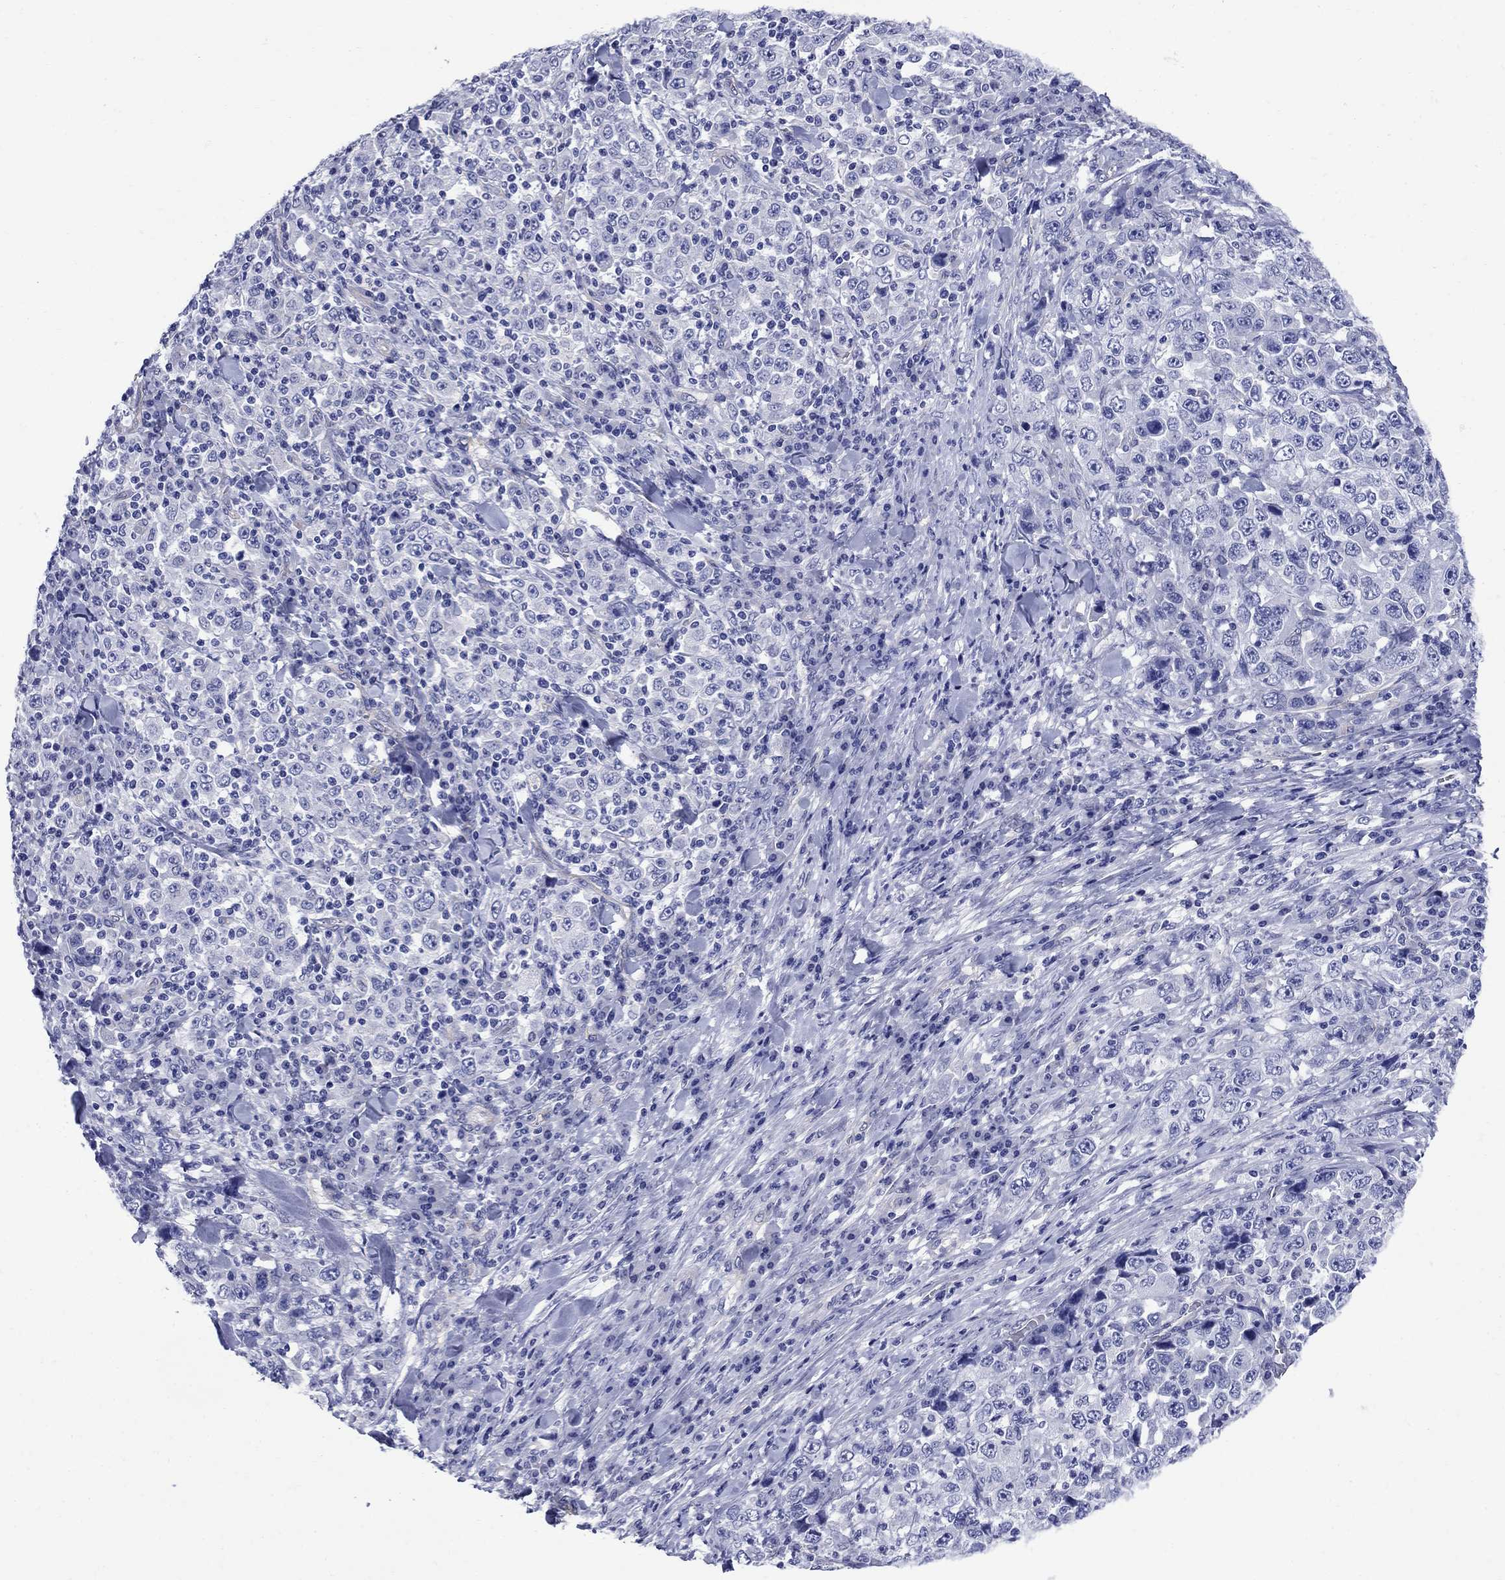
{"staining": {"intensity": "negative", "quantity": "none", "location": "none"}, "tissue": "stomach cancer", "cell_type": "Tumor cells", "image_type": "cancer", "snomed": [{"axis": "morphology", "description": "Normal tissue, NOS"}, {"axis": "morphology", "description": "Adenocarcinoma, NOS"}, {"axis": "topography", "description": "Stomach, upper"}, {"axis": "topography", "description": "Stomach"}], "caption": "A micrograph of human stomach adenocarcinoma is negative for staining in tumor cells.", "gene": "SMCP", "patient": {"sex": "male", "age": 59}}